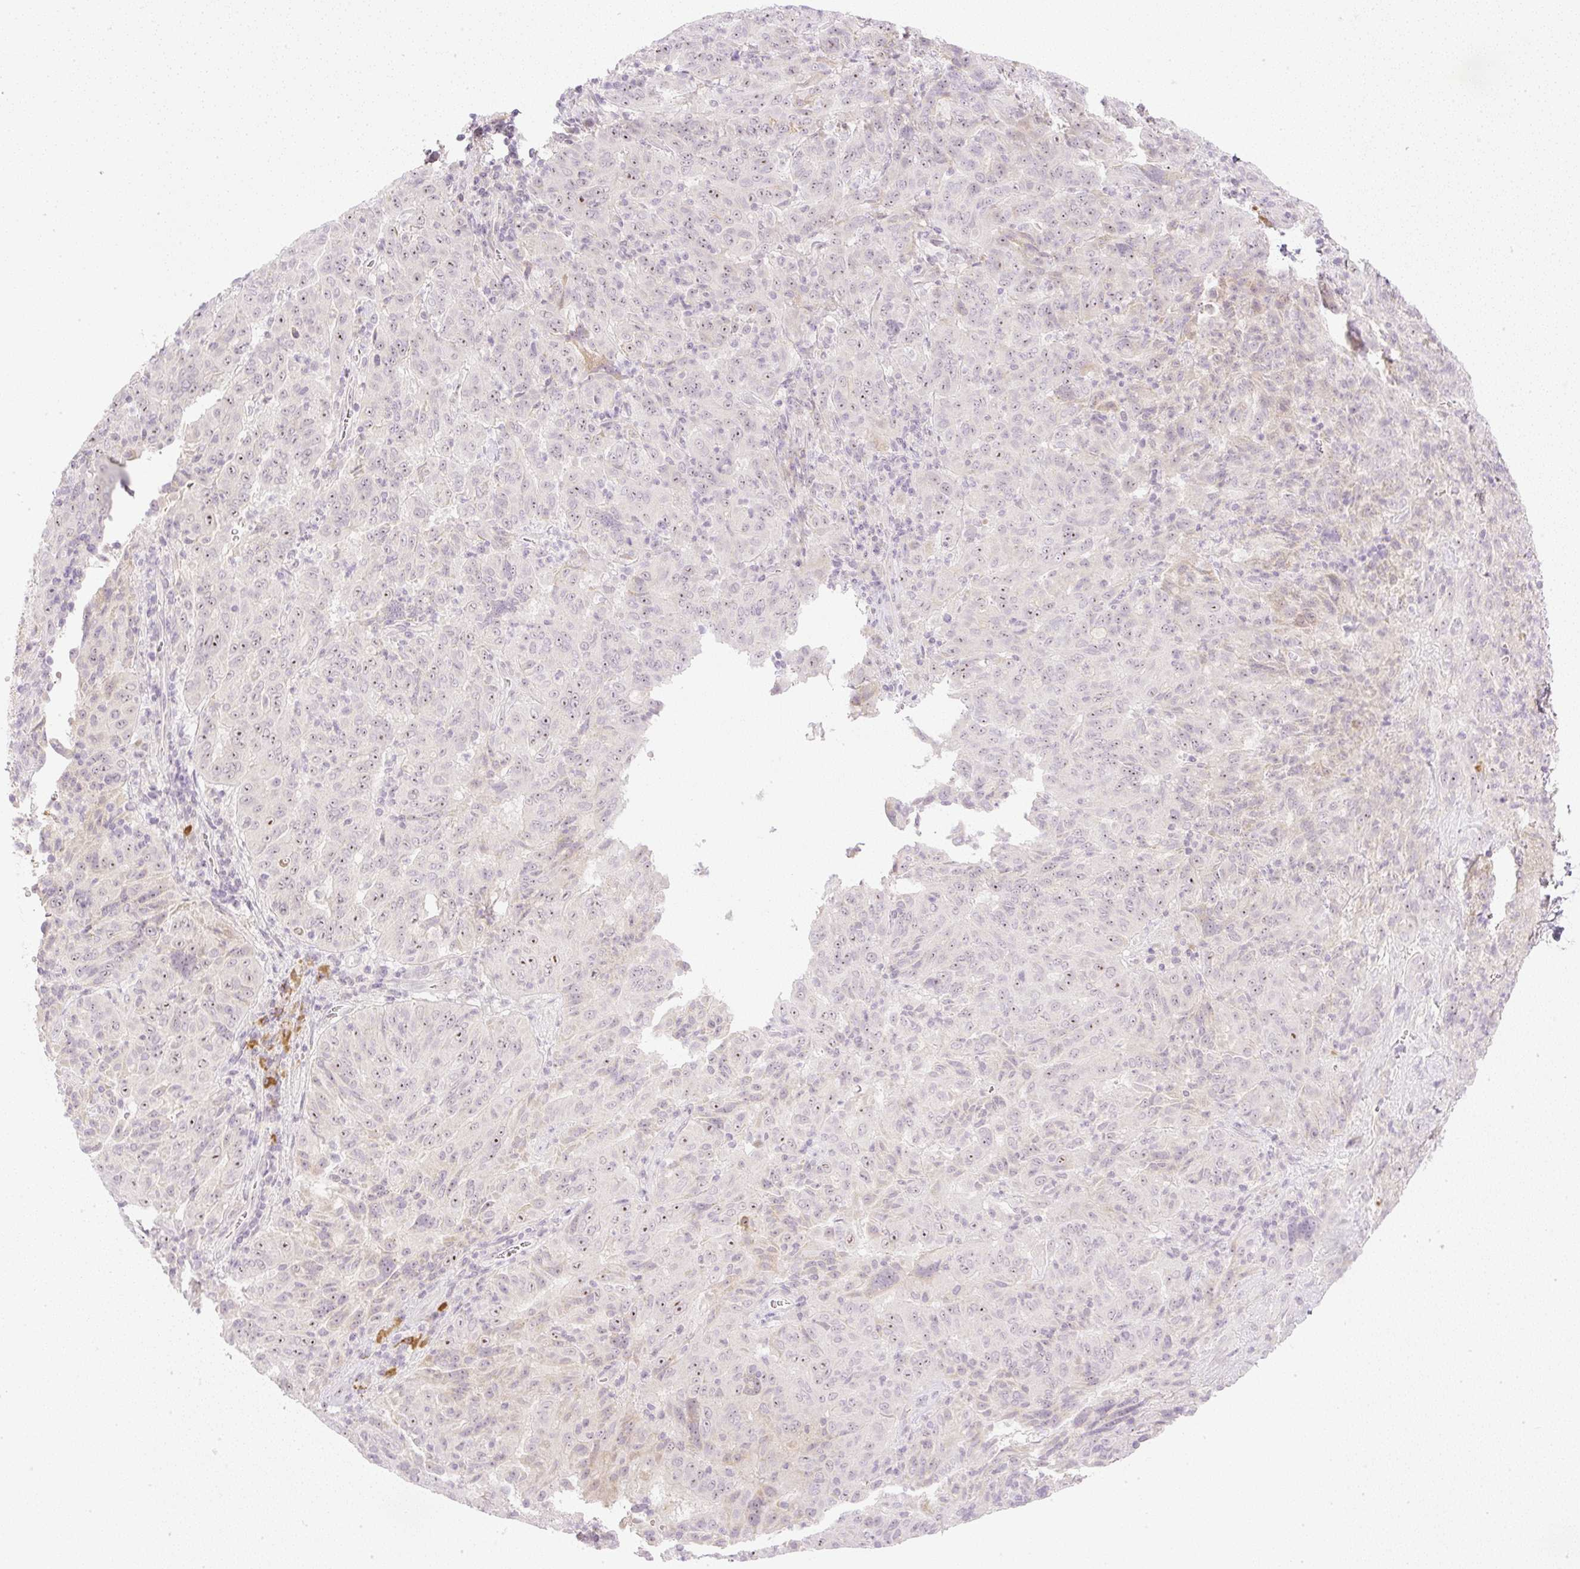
{"staining": {"intensity": "weak", "quantity": "25%-75%", "location": "nuclear"}, "tissue": "pancreatic cancer", "cell_type": "Tumor cells", "image_type": "cancer", "snomed": [{"axis": "morphology", "description": "Adenocarcinoma, NOS"}, {"axis": "topography", "description": "Pancreas"}], "caption": "Protein expression by IHC demonstrates weak nuclear staining in about 25%-75% of tumor cells in pancreatic cancer.", "gene": "AAR2", "patient": {"sex": "male", "age": 63}}